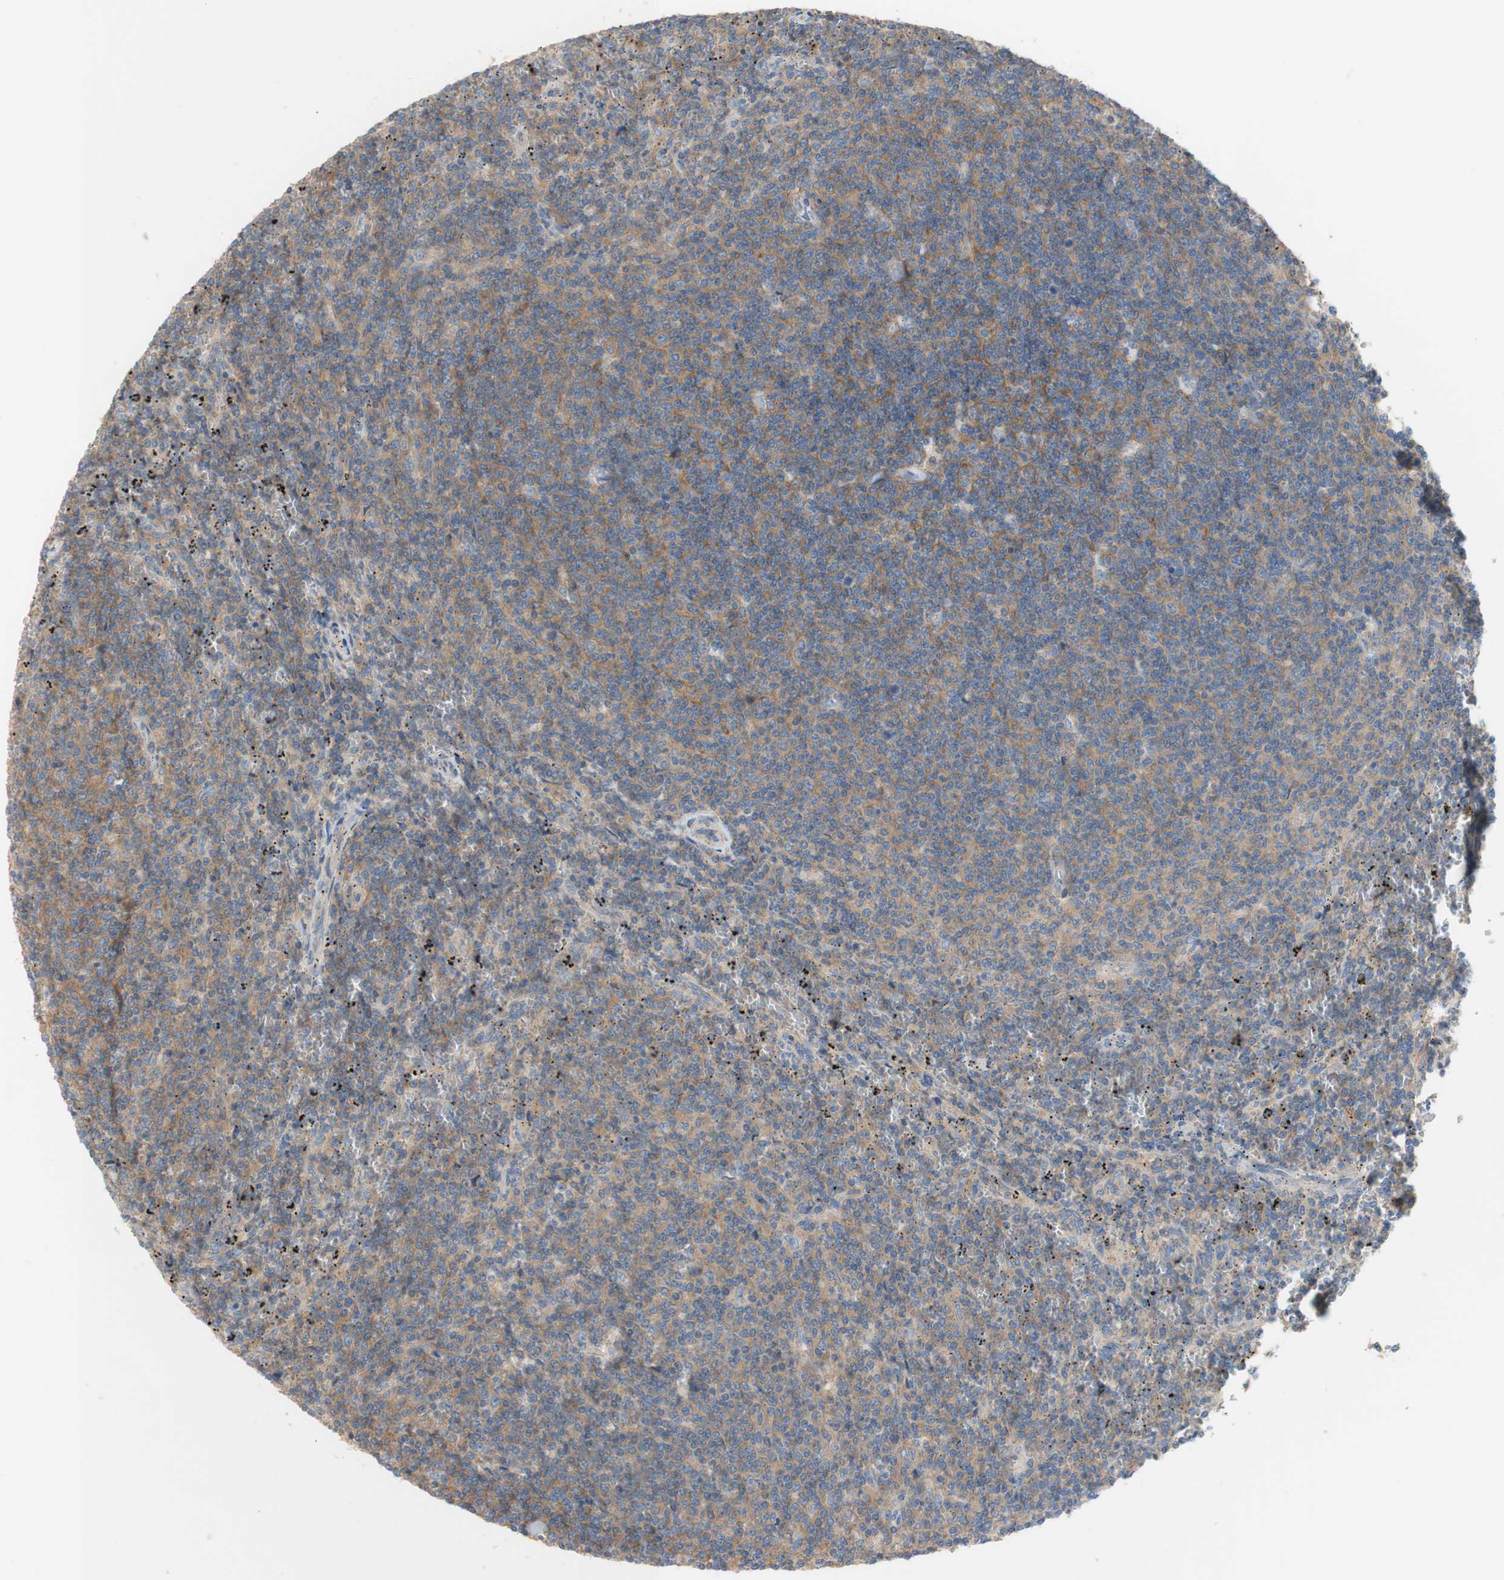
{"staining": {"intensity": "negative", "quantity": "none", "location": "none"}, "tissue": "lymphoma", "cell_type": "Tumor cells", "image_type": "cancer", "snomed": [{"axis": "morphology", "description": "Malignant lymphoma, non-Hodgkin's type, Low grade"}, {"axis": "topography", "description": "Spleen"}], "caption": "High power microscopy image of an immunohistochemistry (IHC) image of low-grade malignant lymphoma, non-Hodgkin's type, revealing no significant expression in tumor cells.", "gene": "ATP2B1", "patient": {"sex": "female", "age": 50}}